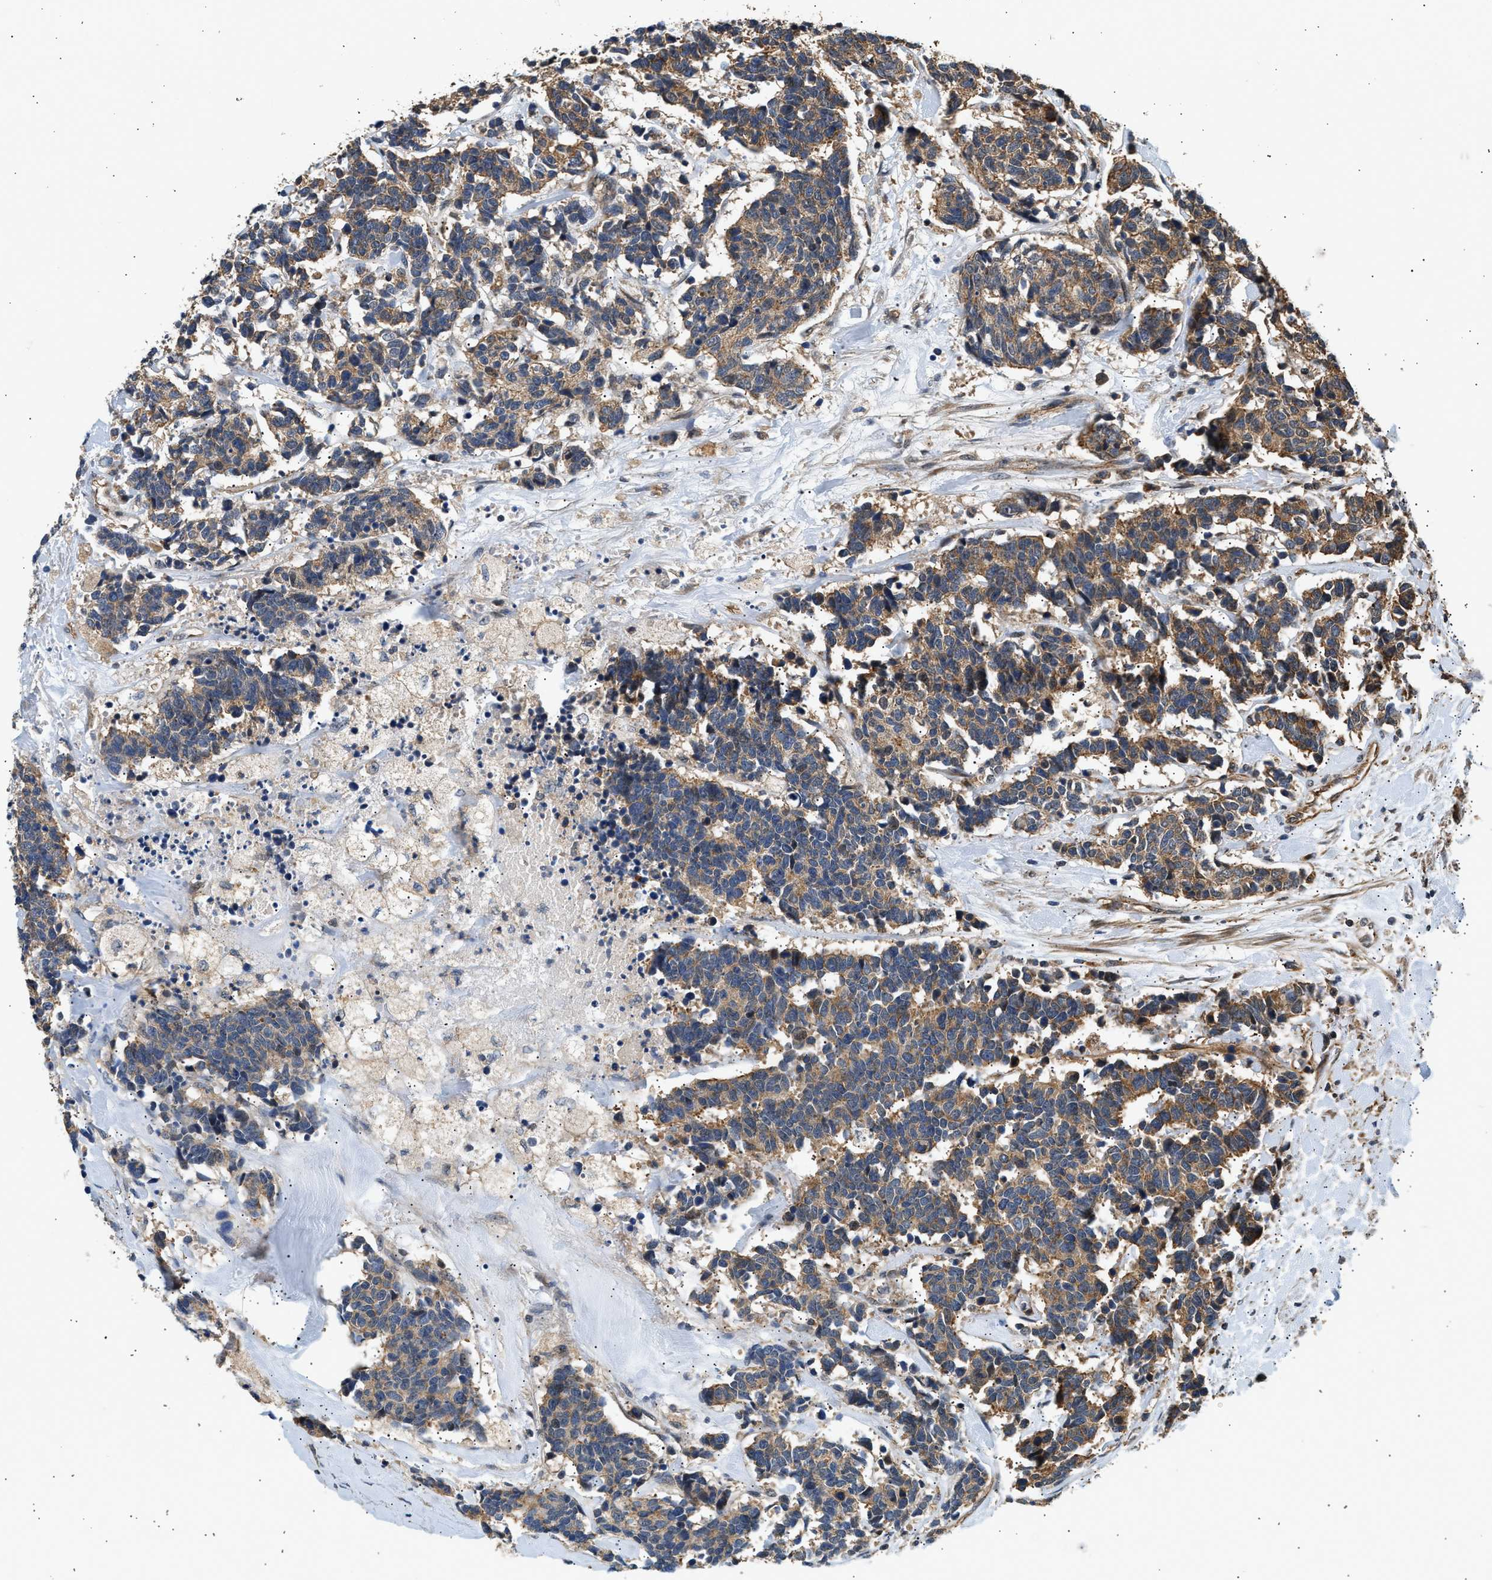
{"staining": {"intensity": "moderate", "quantity": ">75%", "location": "cytoplasmic/membranous"}, "tissue": "carcinoid", "cell_type": "Tumor cells", "image_type": "cancer", "snomed": [{"axis": "morphology", "description": "Carcinoma, NOS"}, {"axis": "morphology", "description": "Carcinoid, malignant, NOS"}, {"axis": "topography", "description": "Urinary bladder"}], "caption": "A brown stain shows moderate cytoplasmic/membranous staining of a protein in carcinoid tumor cells.", "gene": "DUSP14", "patient": {"sex": "male", "age": 57}}